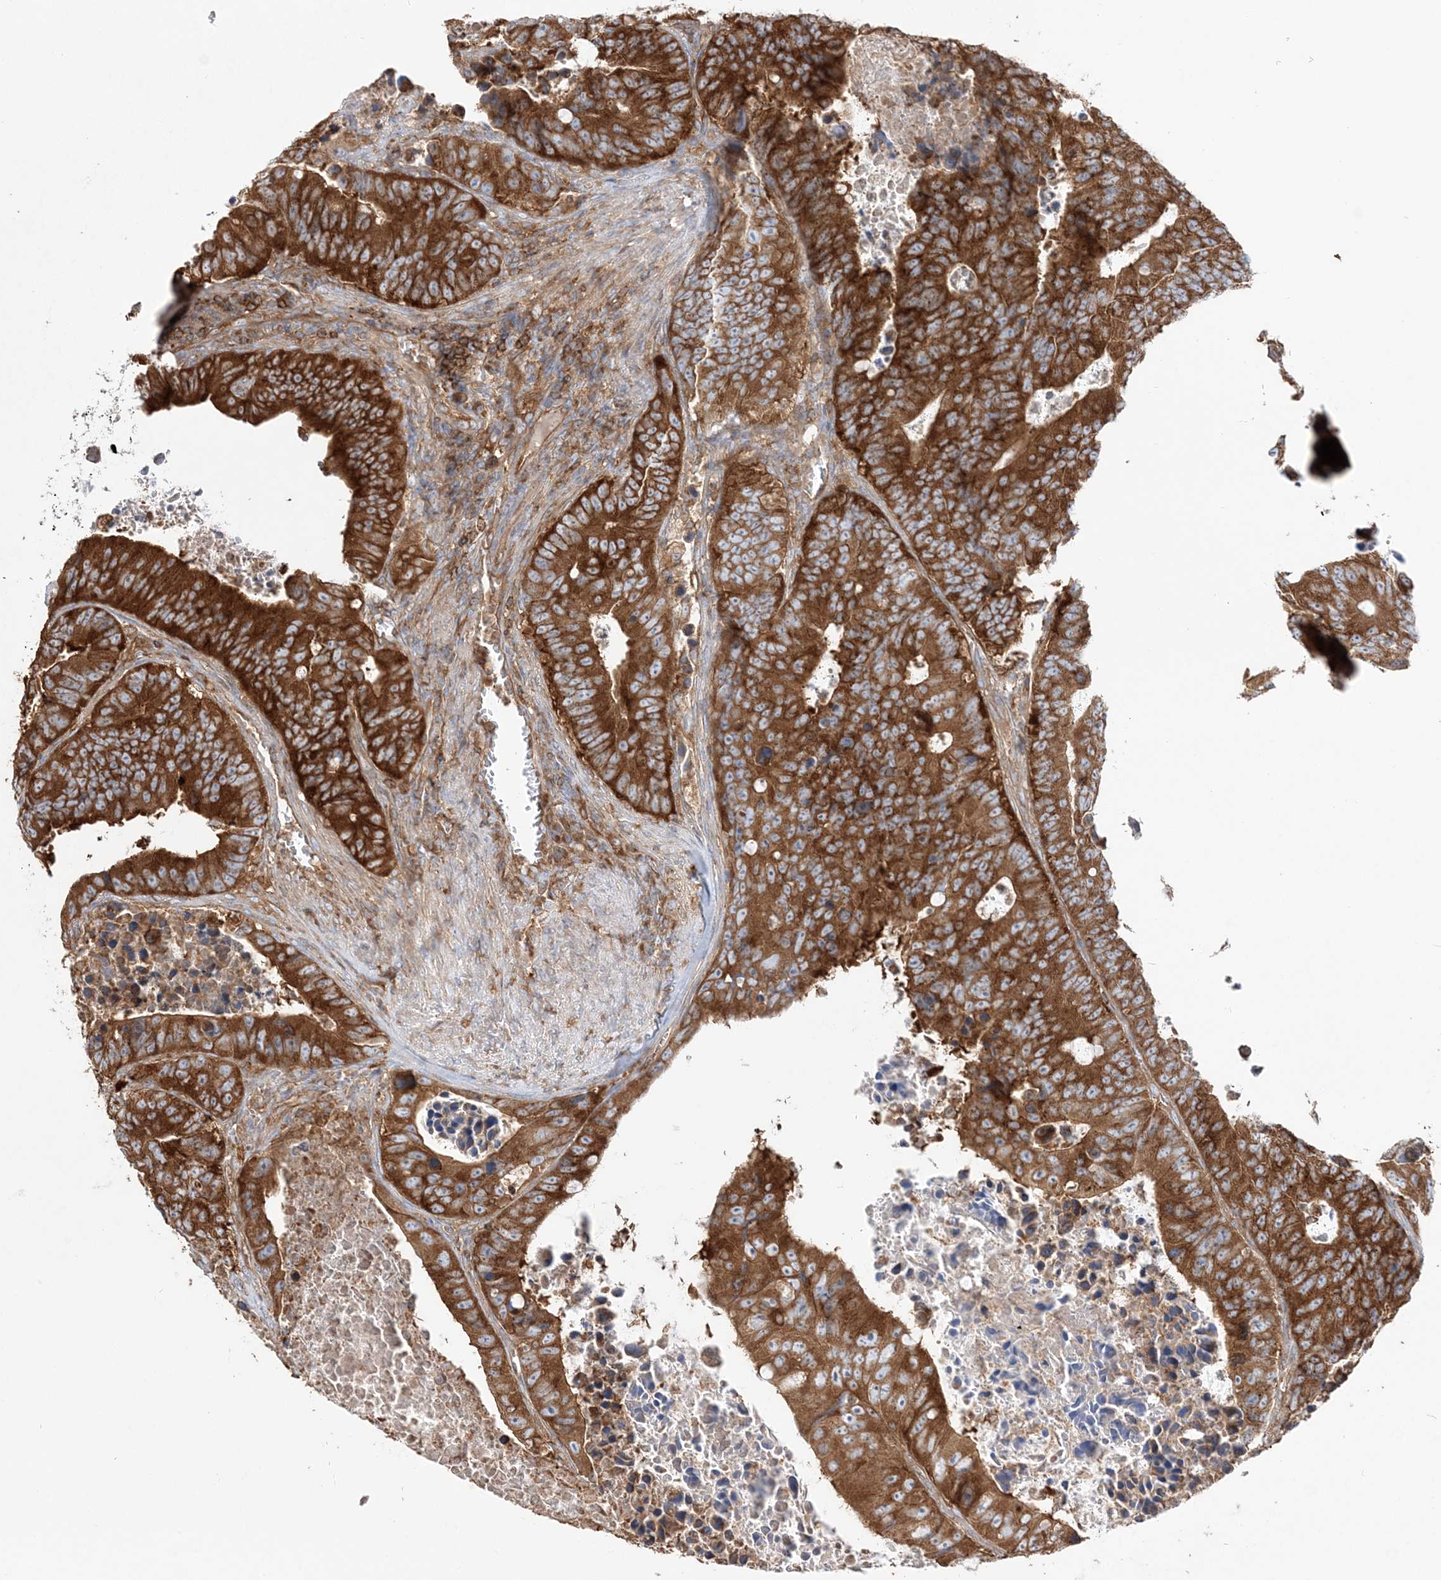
{"staining": {"intensity": "strong", "quantity": ">75%", "location": "cytoplasmic/membranous"}, "tissue": "colorectal cancer", "cell_type": "Tumor cells", "image_type": "cancer", "snomed": [{"axis": "morphology", "description": "Adenocarcinoma, NOS"}, {"axis": "topography", "description": "Colon"}], "caption": "Immunohistochemistry (DAB) staining of colorectal cancer demonstrates strong cytoplasmic/membranous protein positivity in approximately >75% of tumor cells. (DAB (3,3'-diaminobenzidine) IHC, brown staining for protein, blue staining for nuclei).", "gene": "TBC1D5", "patient": {"sex": "male", "age": 87}}